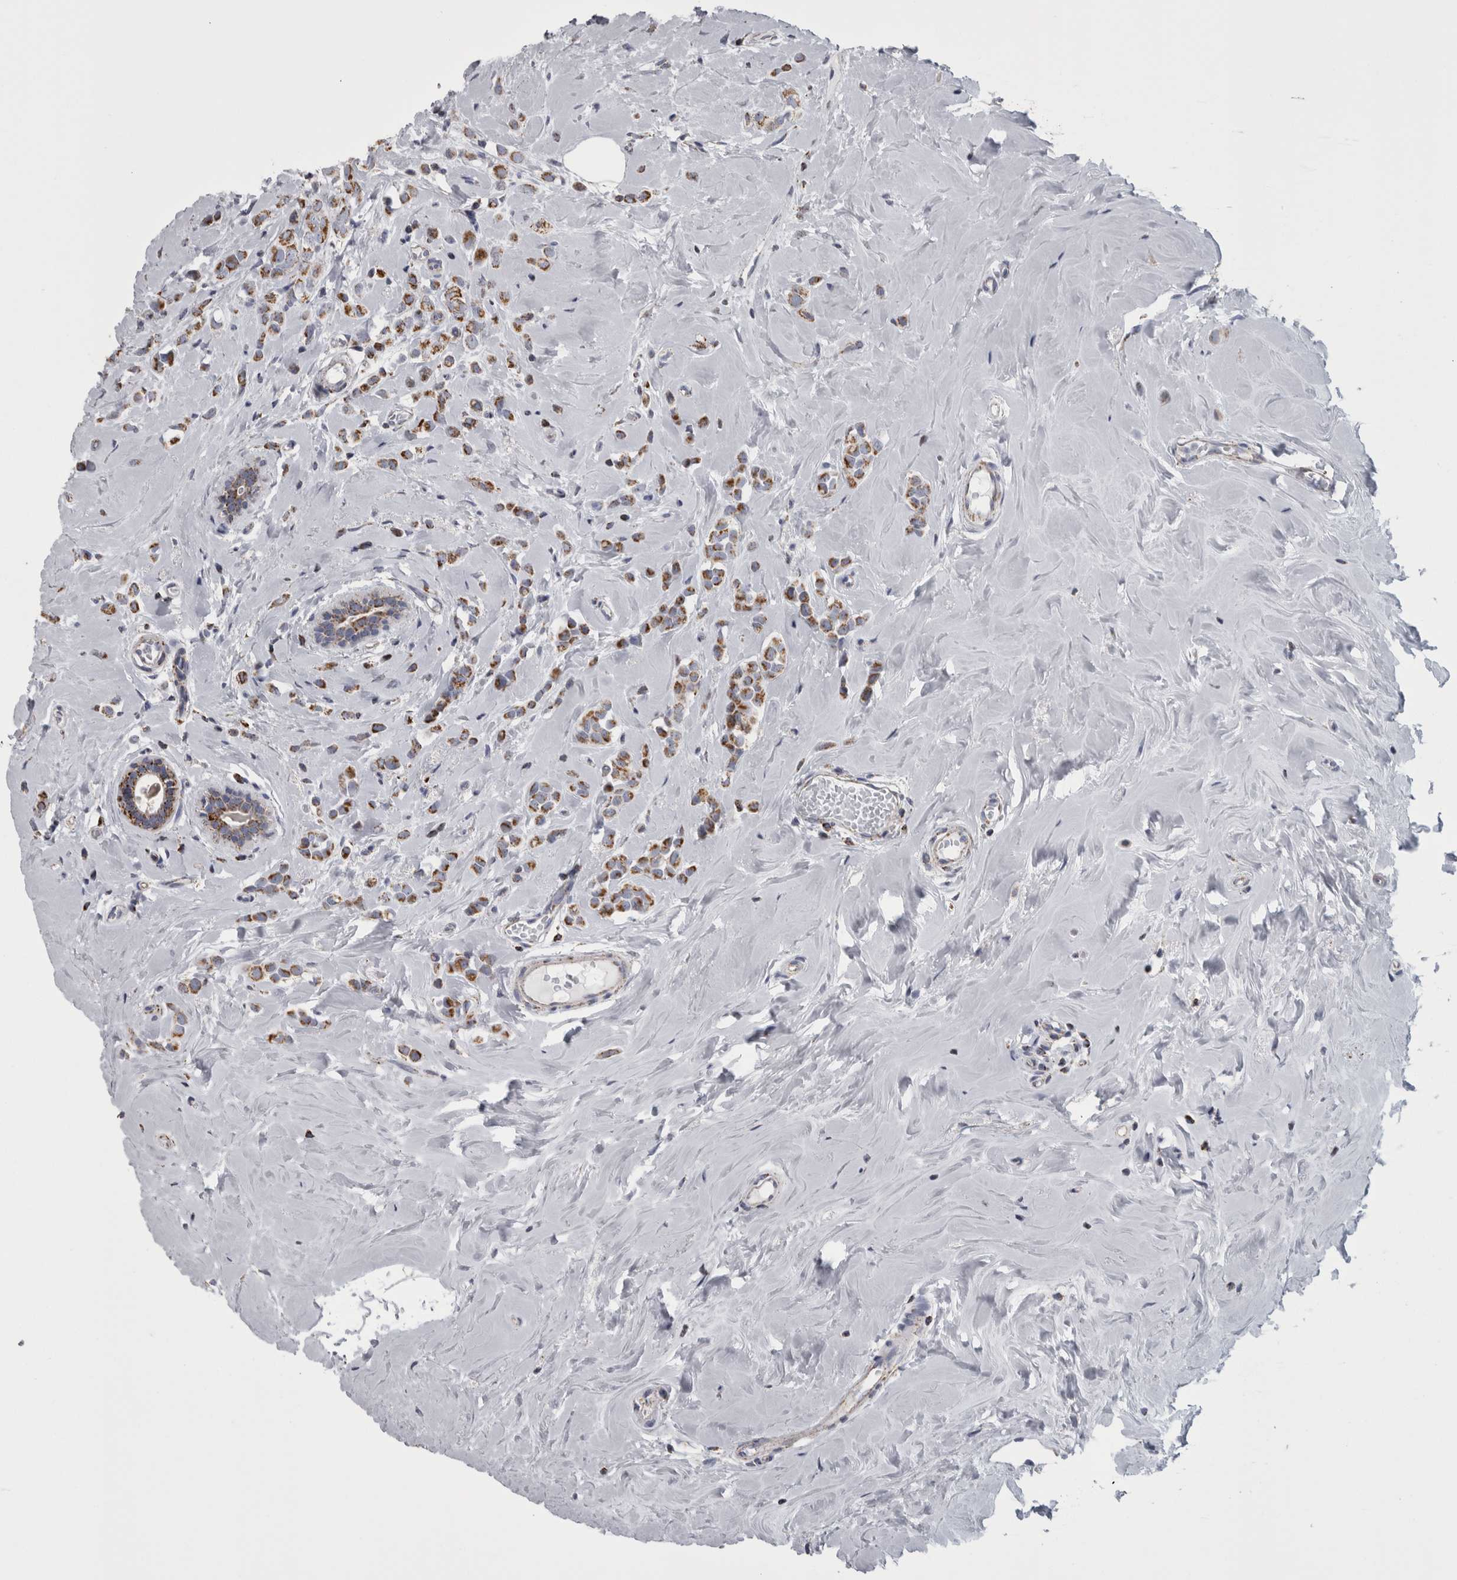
{"staining": {"intensity": "moderate", "quantity": ">75%", "location": "cytoplasmic/membranous"}, "tissue": "breast cancer", "cell_type": "Tumor cells", "image_type": "cancer", "snomed": [{"axis": "morphology", "description": "Lobular carcinoma"}, {"axis": "topography", "description": "Breast"}], "caption": "Moderate cytoplasmic/membranous protein expression is seen in about >75% of tumor cells in breast cancer (lobular carcinoma).", "gene": "MDH2", "patient": {"sex": "female", "age": 47}}